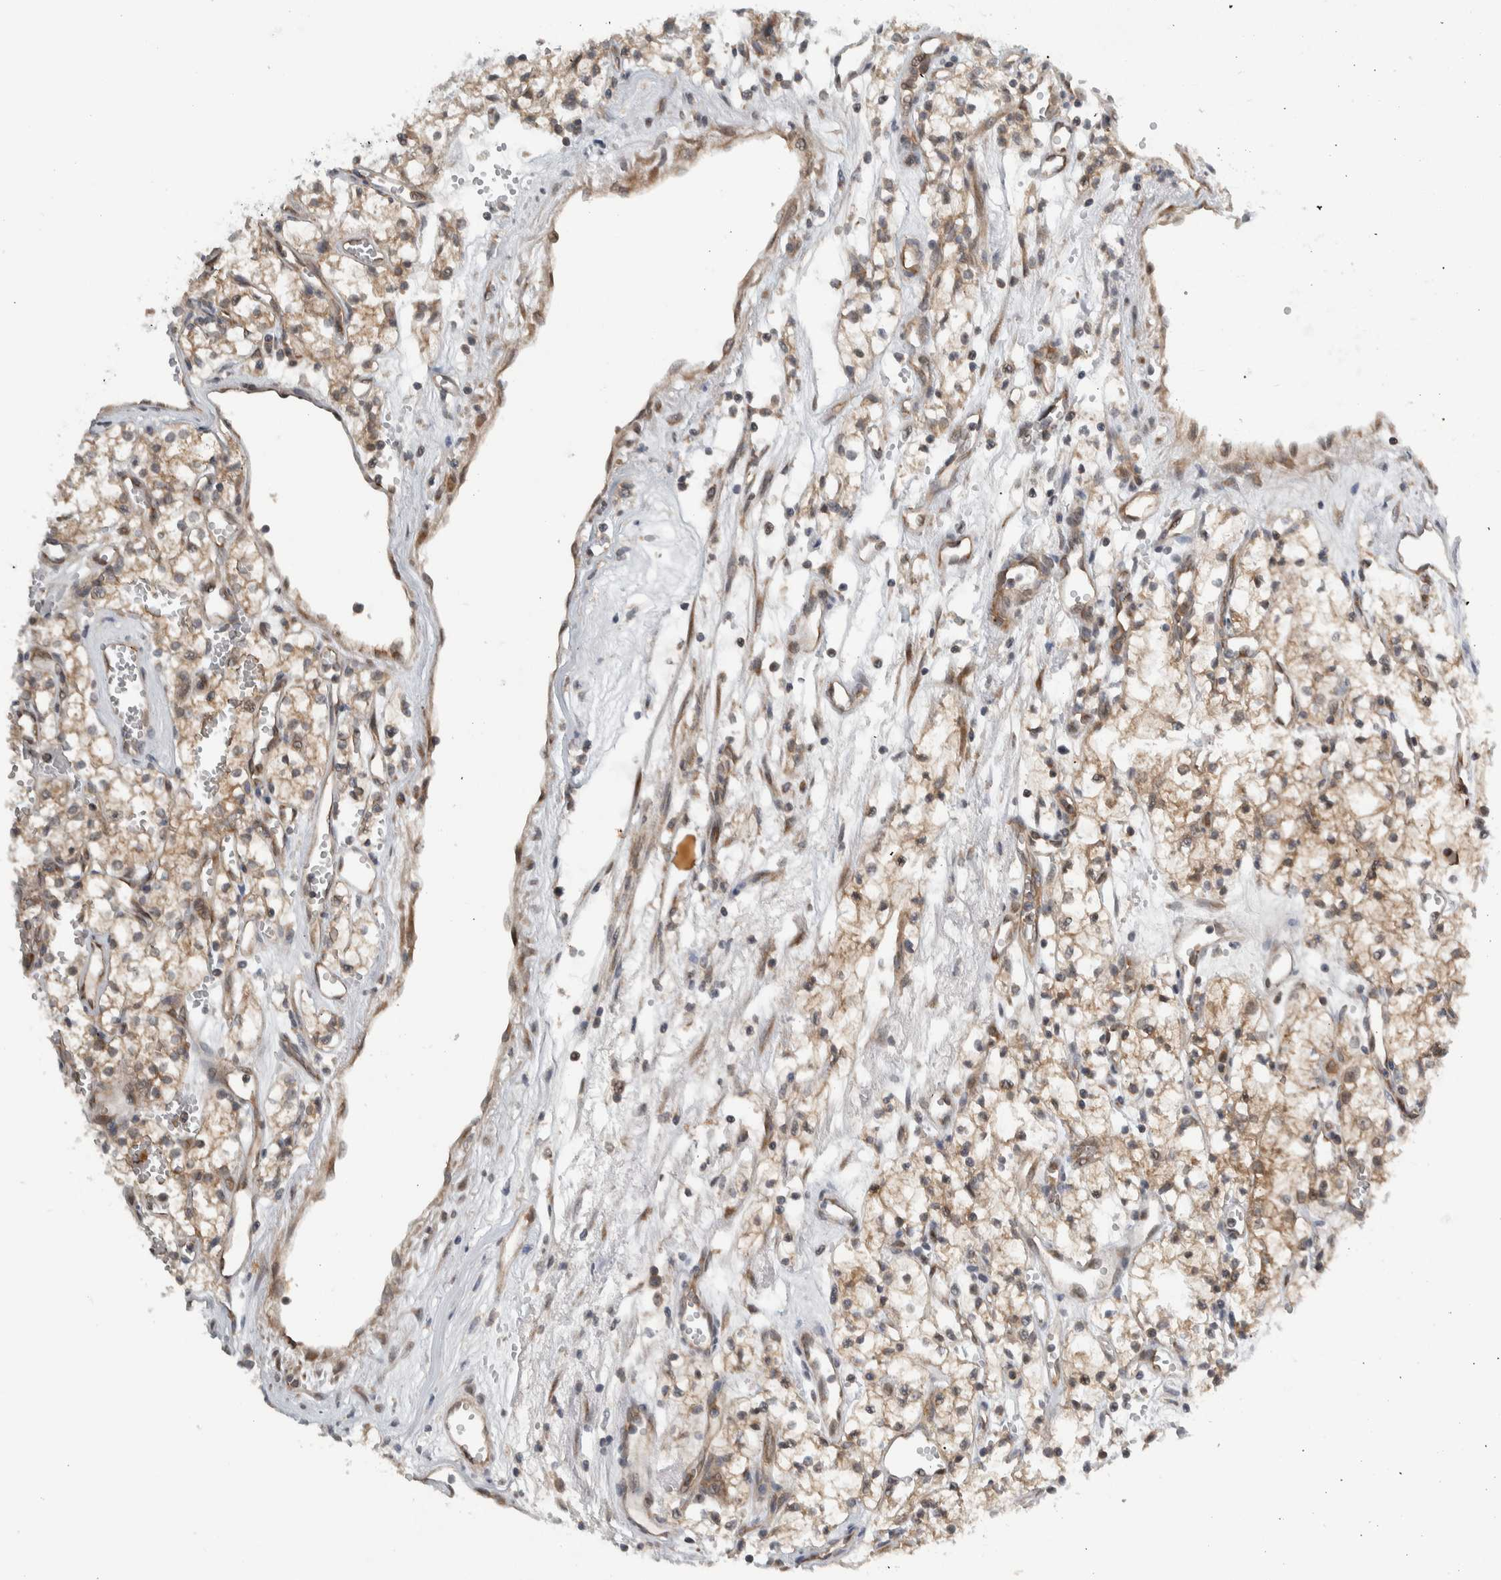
{"staining": {"intensity": "weak", "quantity": "25%-75%", "location": "cytoplasmic/membranous"}, "tissue": "renal cancer", "cell_type": "Tumor cells", "image_type": "cancer", "snomed": [{"axis": "morphology", "description": "Adenocarcinoma, NOS"}, {"axis": "topography", "description": "Kidney"}], "caption": "Immunohistochemical staining of human renal cancer shows low levels of weak cytoplasmic/membranous expression in about 25%-75% of tumor cells.", "gene": "CCDC43", "patient": {"sex": "male", "age": 59}}